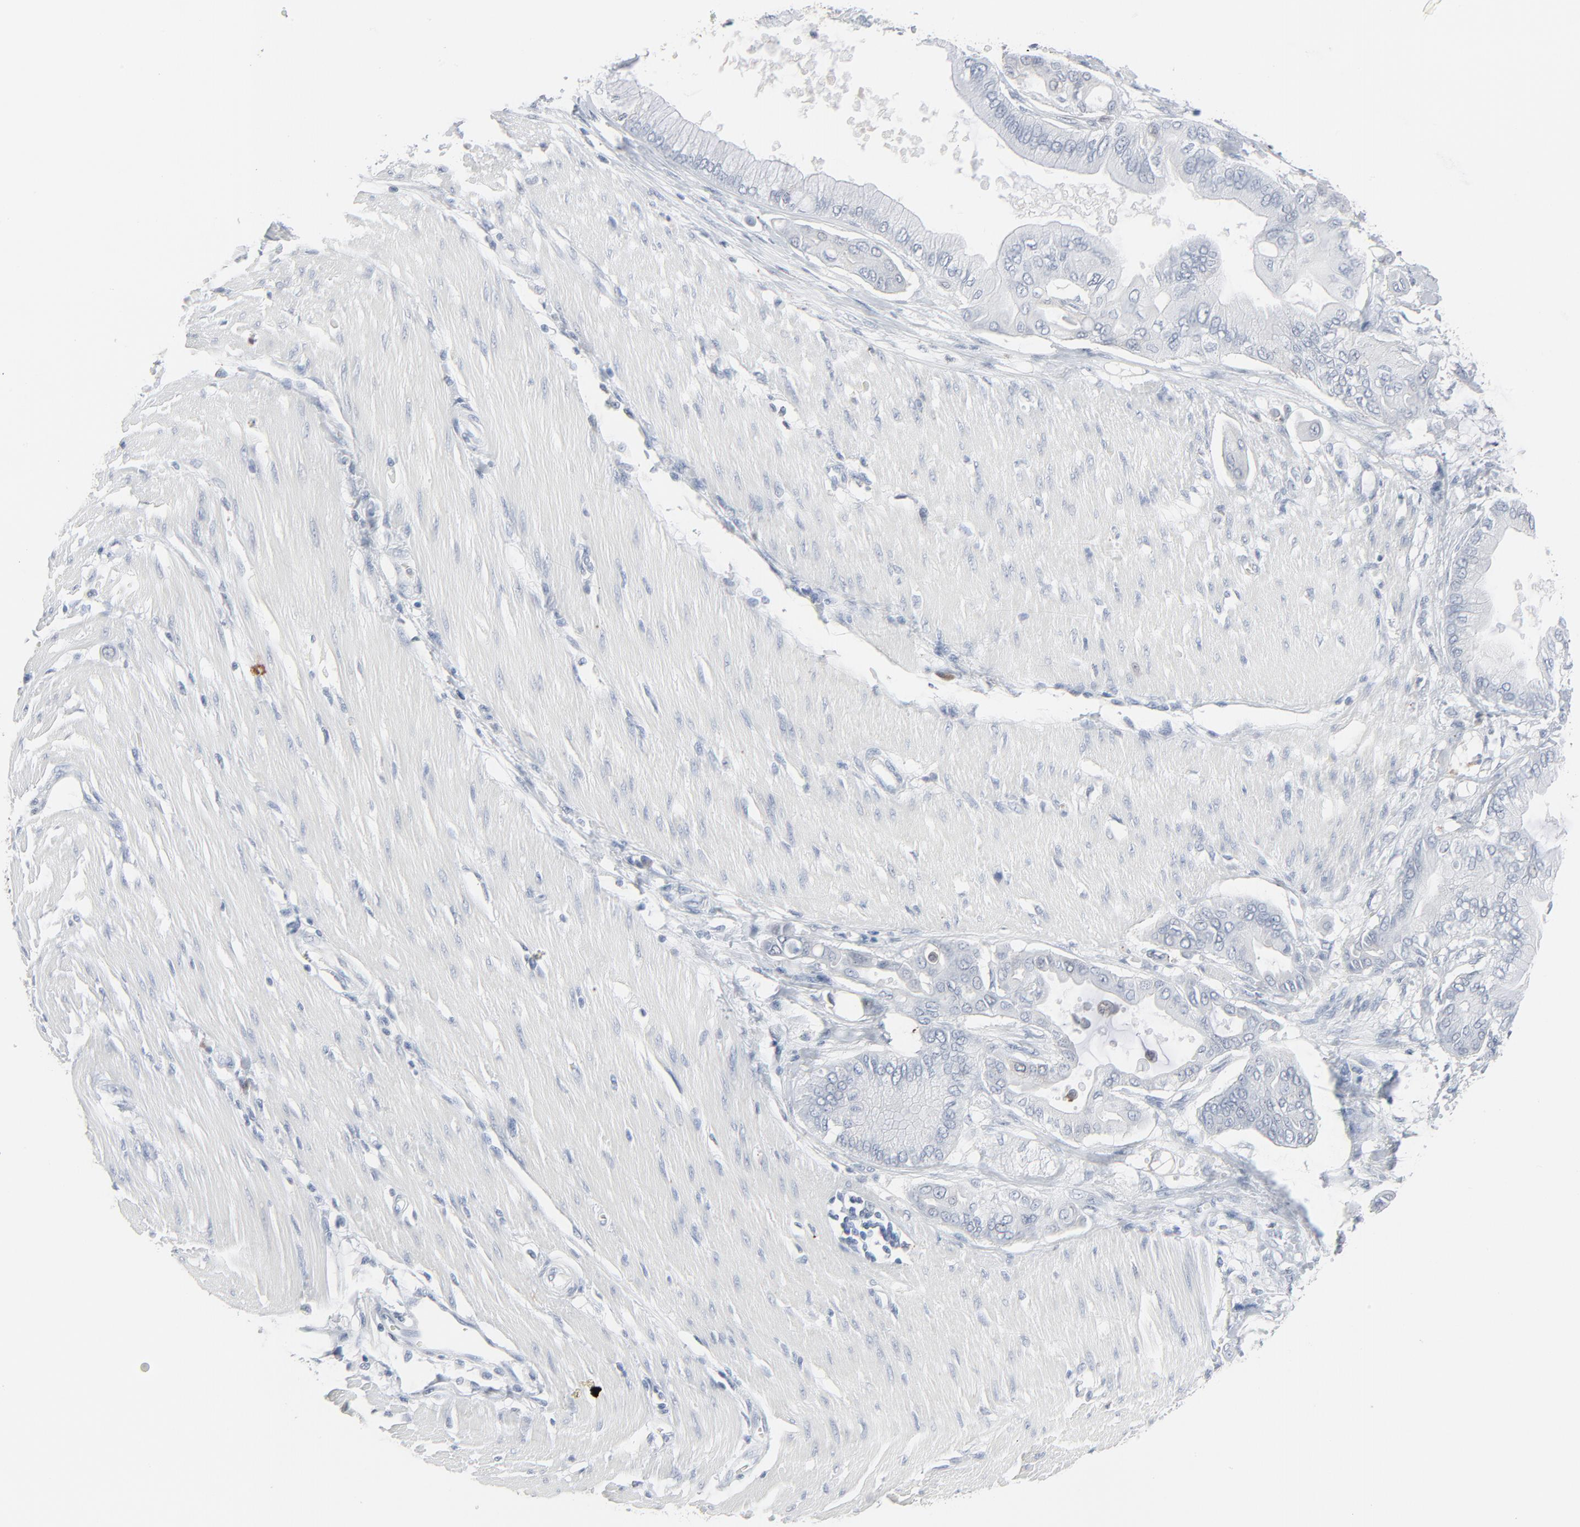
{"staining": {"intensity": "negative", "quantity": "none", "location": "none"}, "tissue": "pancreatic cancer", "cell_type": "Tumor cells", "image_type": "cancer", "snomed": [{"axis": "morphology", "description": "Adenocarcinoma, NOS"}, {"axis": "morphology", "description": "Adenocarcinoma, metastatic, NOS"}, {"axis": "topography", "description": "Lymph node"}, {"axis": "topography", "description": "Pancreas"}, {"axis": "topography", "description": "Duodenum"}], "caption": "Human pancreatic metastatic adenocarcinoma stained for a protein using immunohistochemistry demonstrates no positivity in tumor cells.", "gene": "PHGDH", "patient": {"sex": "female", "age": 64}}